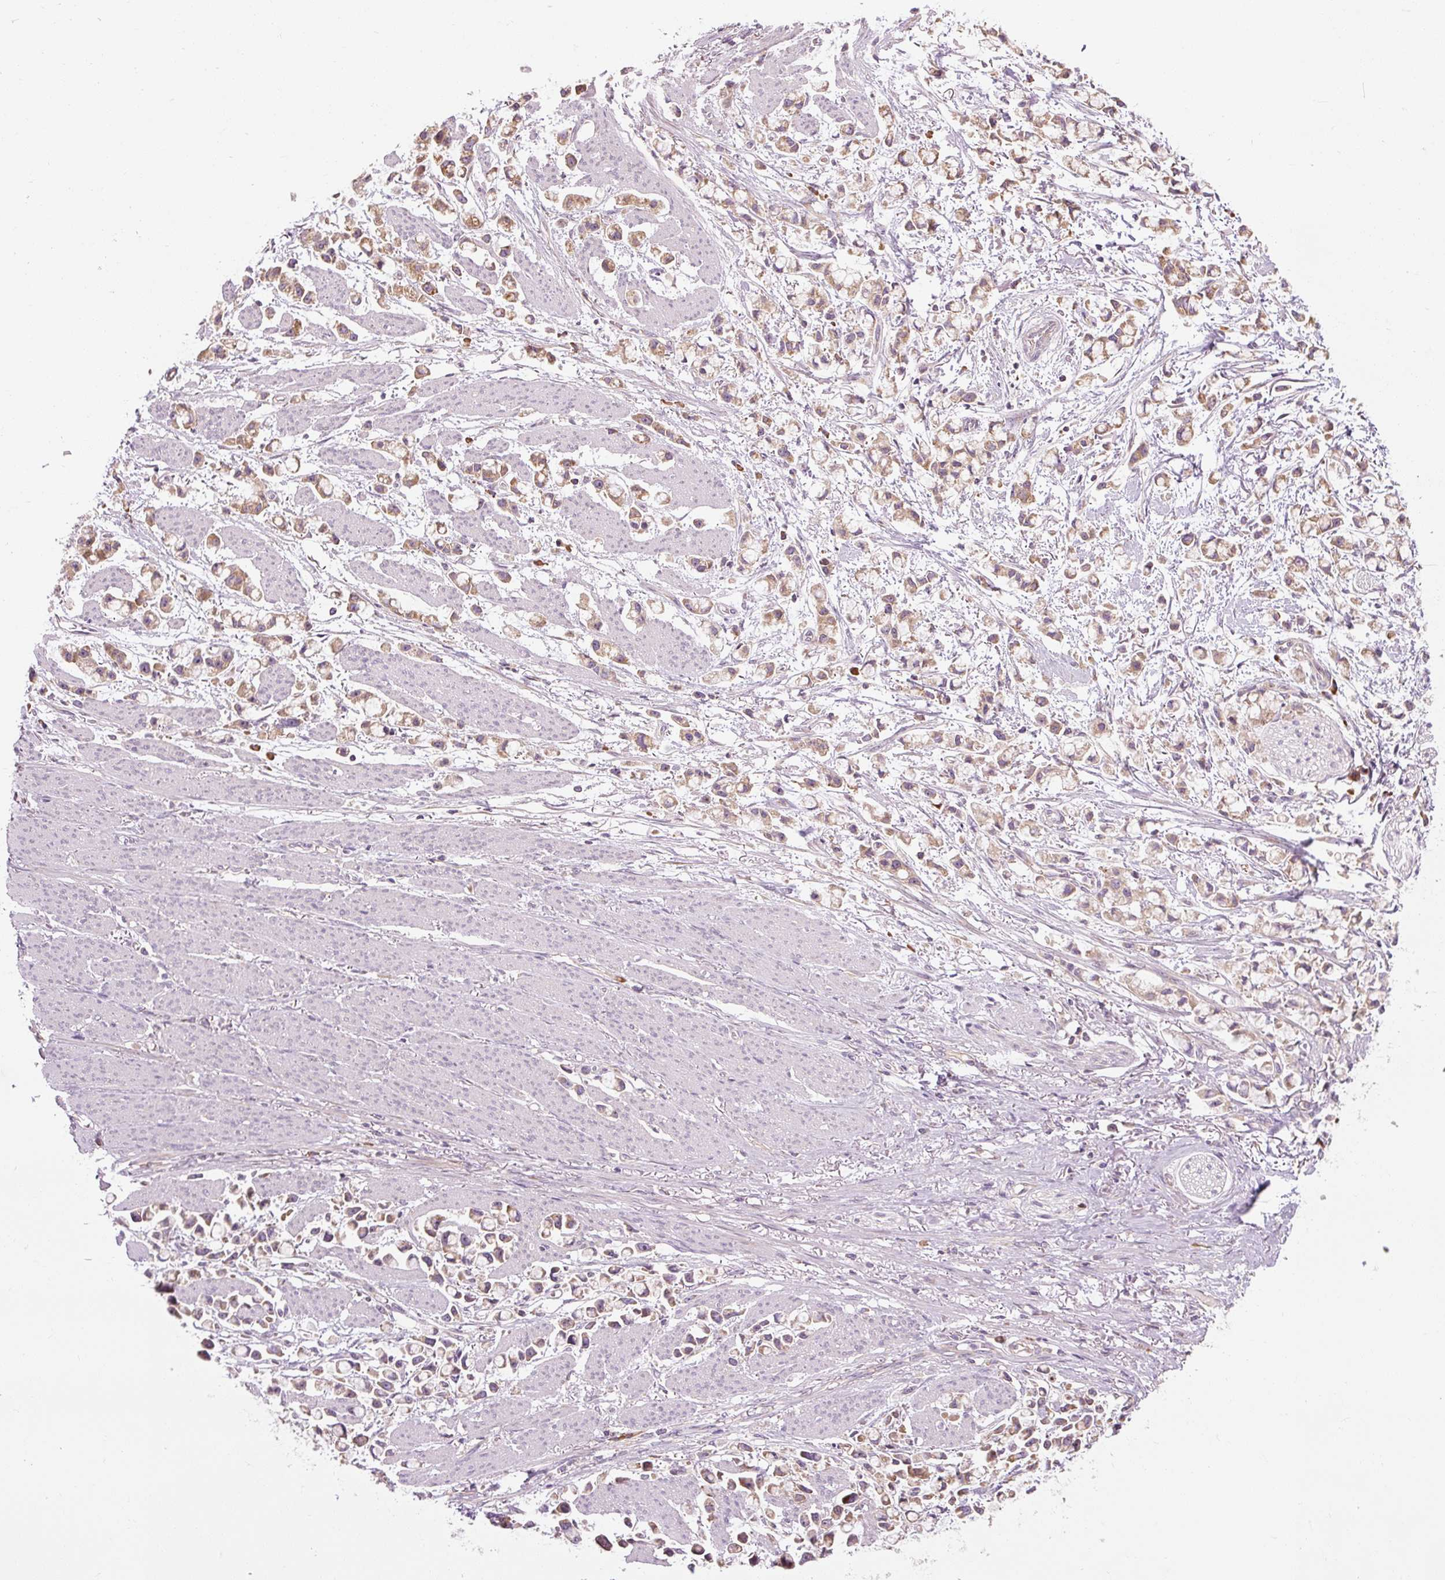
{"staining": {"intensity": "moderate", "quantity": ">75%", "location": "cytoplasmic/membranous"}, "tissue": "stomach cancer", "cell_type": "Tumor cells", "image_type": "cancer", "snomed": [{"axis": "morphology", "description": "Adenocarcinoma, NOS"}, {"axis": "topography", "description": "Stomach"}], "caption": "This is an image of IHC staining of stomach cancer (adenocarcinoma), which shows moderate positivity in the cytoplasmic/membranous of tumor cells.", "gene": "PRSS48", "patient": {"sex": "female", "age": 81}}